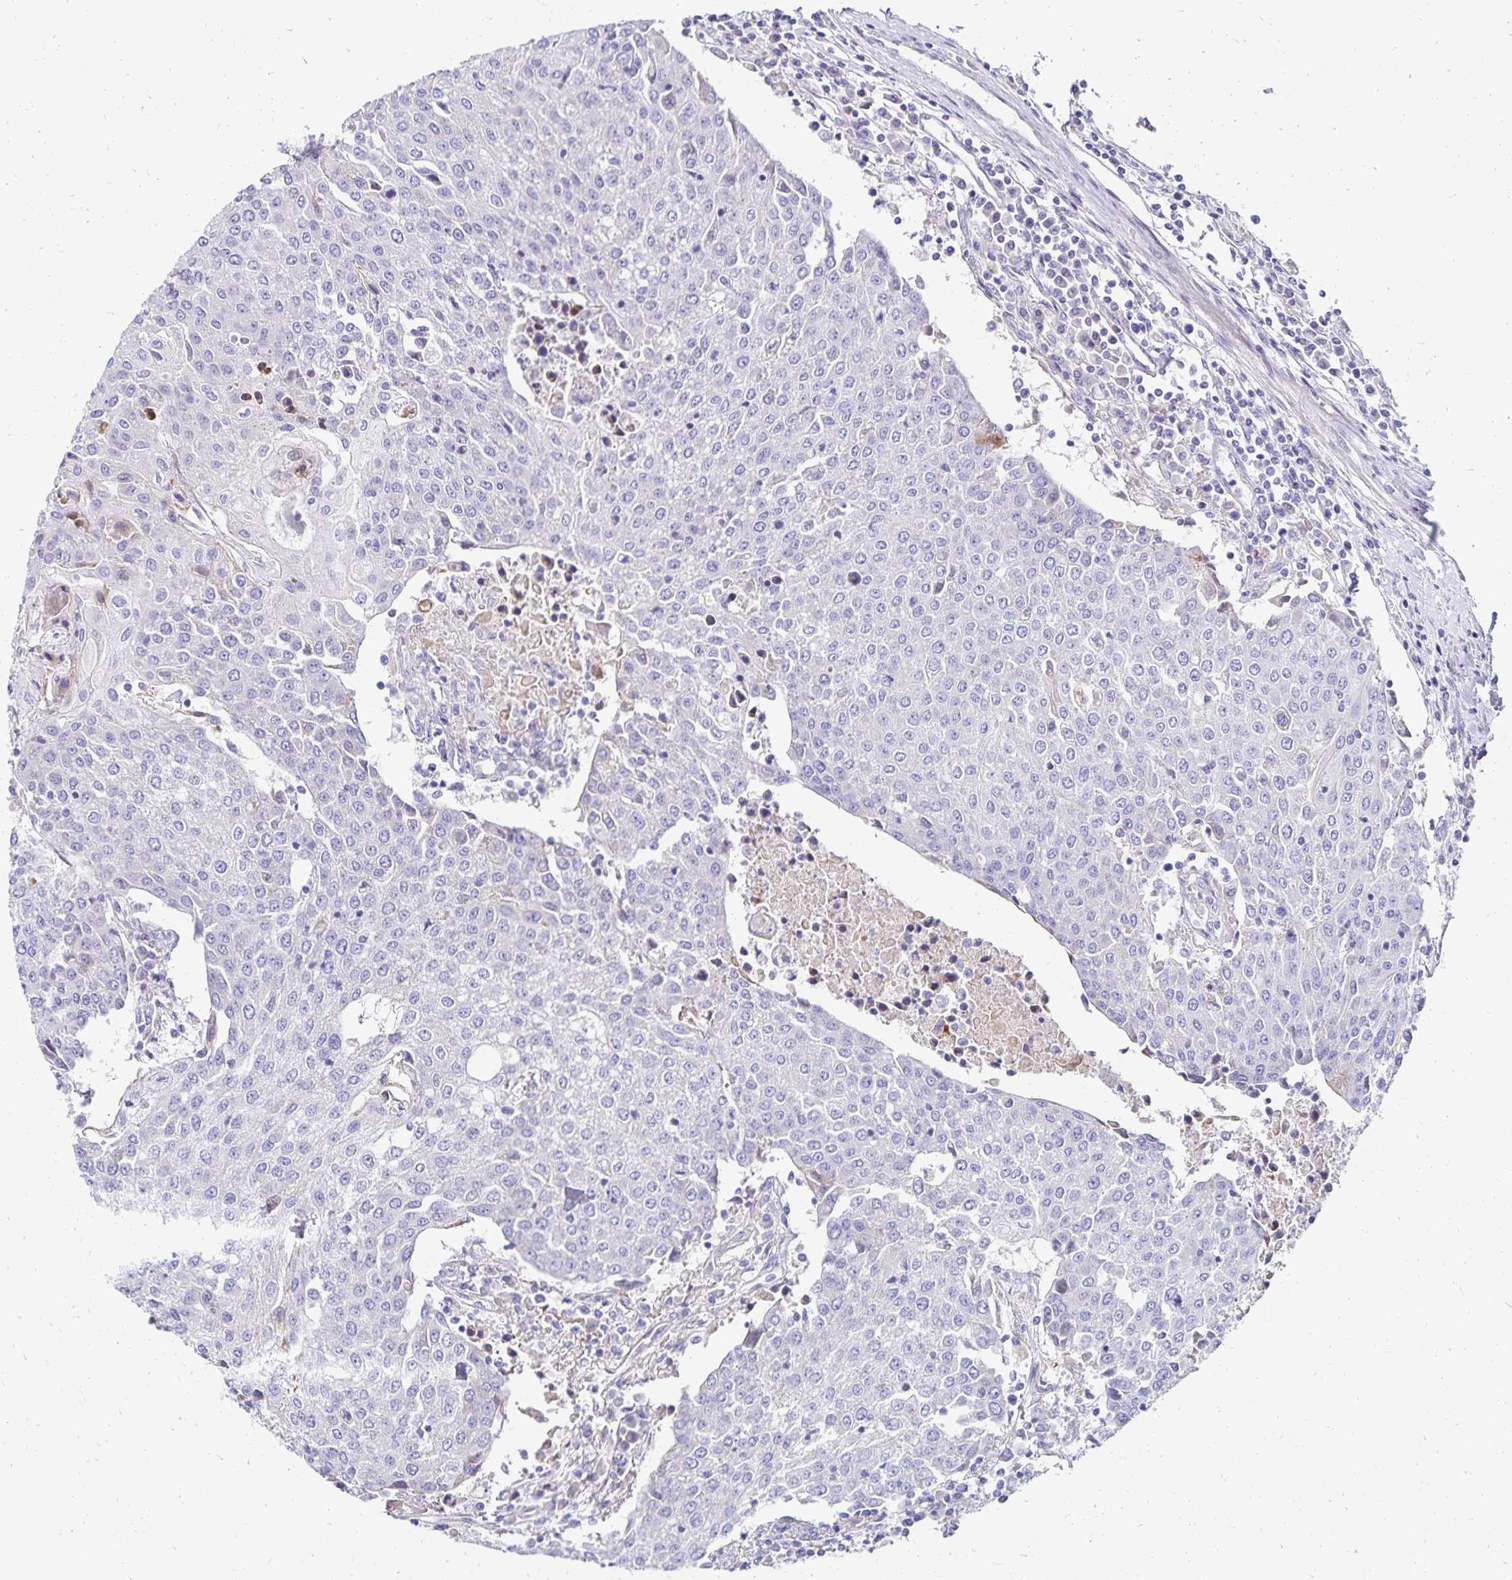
{"staining": {"intensity": "negative", "quantity": "none", "location": "none"}, "tissue": "urothelial cancer", "cell_type": "Tumor cells", "image_type": "cancer", "snomed": [{"axis": "morphology", "description": "Urothelial carcinoma, High grade"}, {"axis": "topography", "description": "Urinary bladder"}], "caption": "DAB immunohistochemical staining of human urothelial cancer shows no significant positivity in tumor cells.", "gene": "NECAP1", "patient": {"sex": "female", "age": 85}}